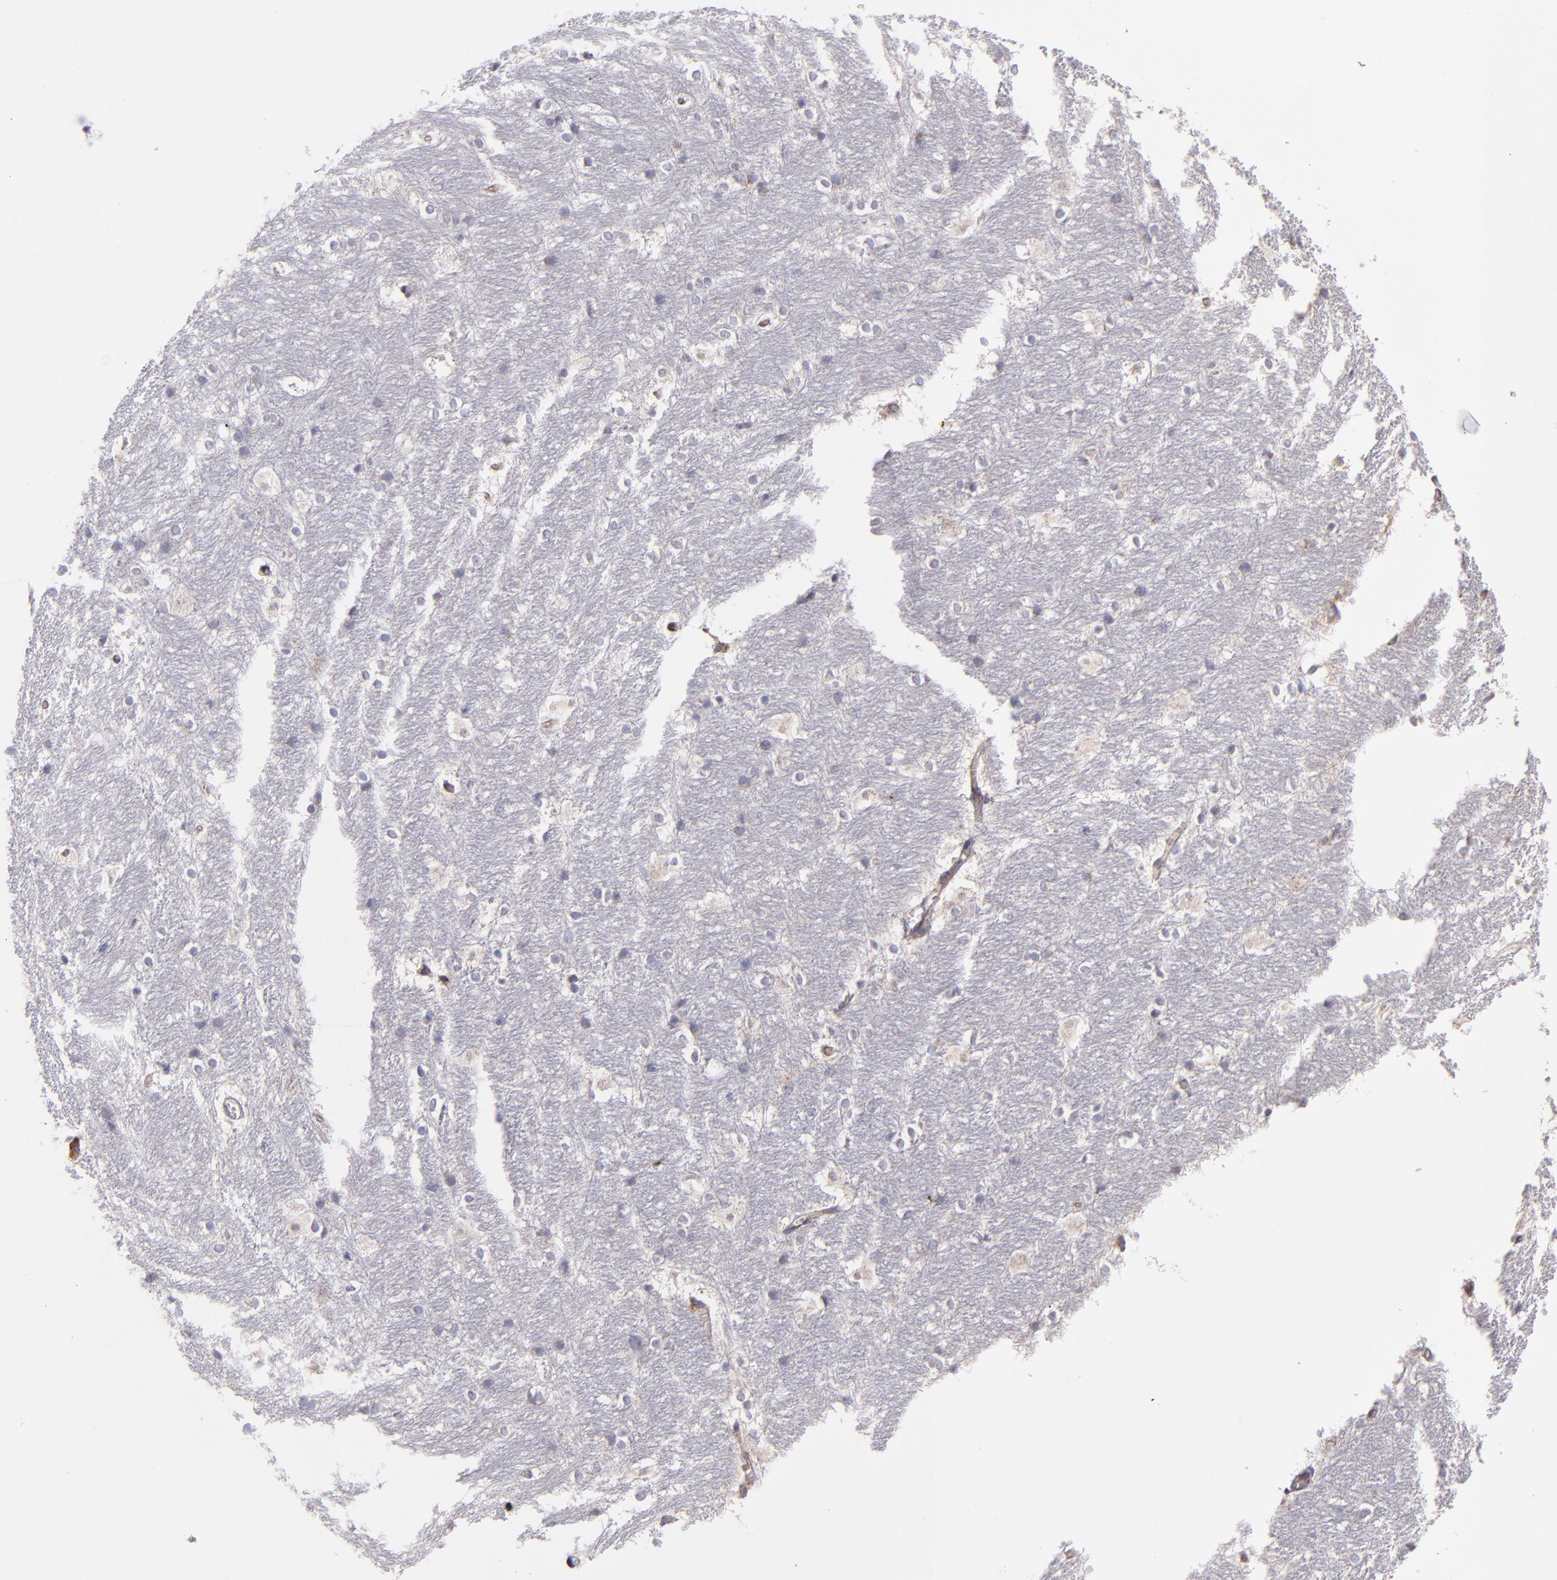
{"staining": {"intensity": "weak", "quantity": "<25%", "location": "cytoplasmic/membranous"}, "tissue": "hippocampus", "cell_type": "Glial cells", "image_type": "normal", "snomed": [{"axis": "morphology", "description": "Normal tissue, NOS"}, {"axis": "topography", "description": "Hippocampus"}], "caption": "Image shows no significant protein expression in glial cells of normal hippocampus. Brightfield microscopy of IHC stained with DAB (3,3'-diaminobenzidine) (brown) and hematoxylin (blue), captured at high magnification.", "gene": "IFIH1", "patient": {"sex": "female", "age": 19}}